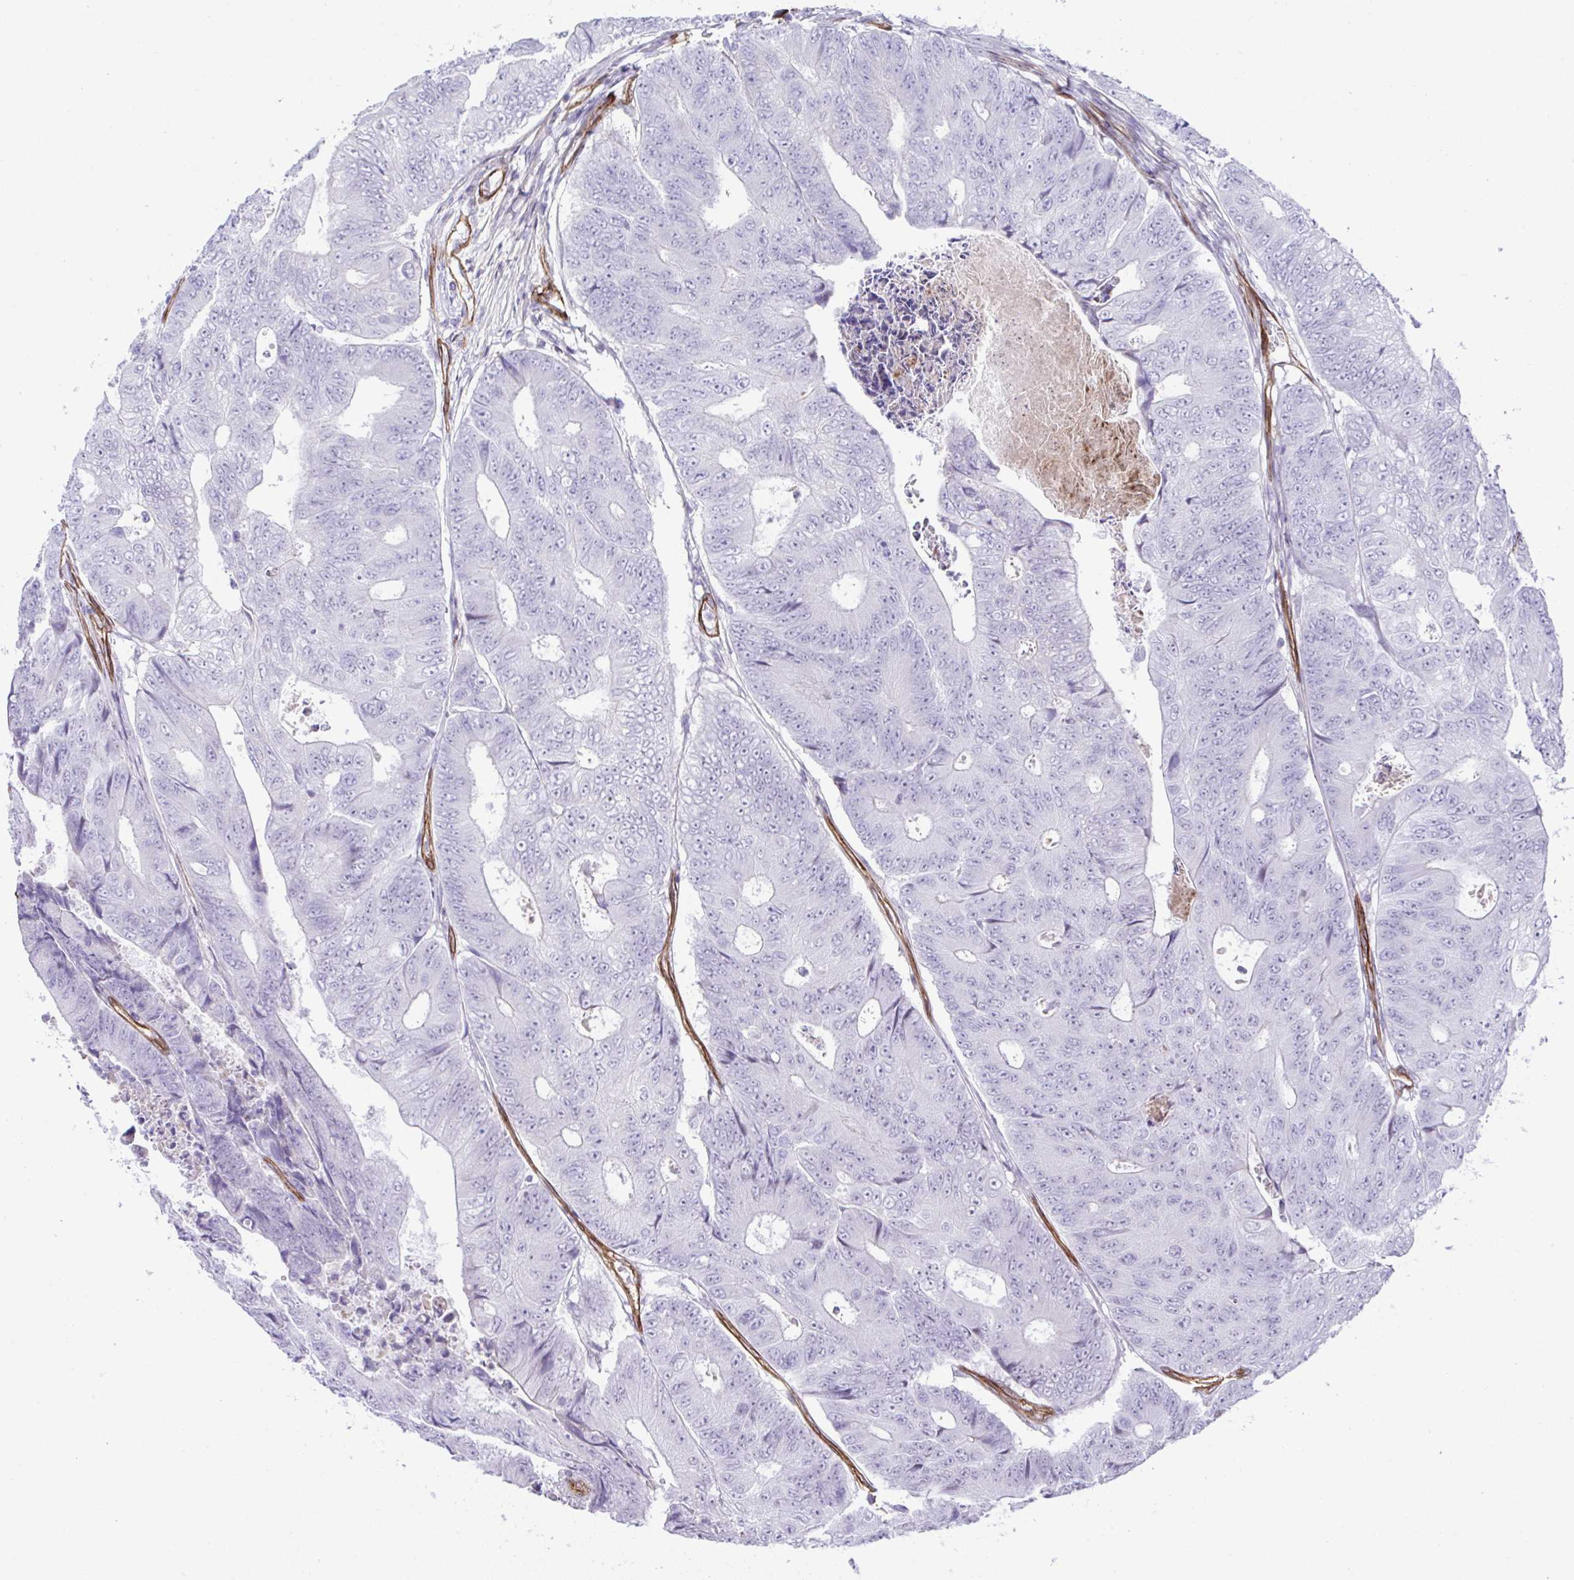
{"staining": {"intensity": "negative", "quantity": "none", "location": "none"}, "tissue": "colorectal cancer", "cell_type": "Tumor cells", "image_type": "cancer", "snomed": [{"axis": "morphology", "description": "Adenocarcinoma, NOS"}, {"axis": "topography", "description": "Colon"}], "caption": "The micrograph demonstrates no significant positivity in tumor cells of colorectal adenocarcinoma.", "gene": "FBXO34", "patient": {"sex": "female", "age": 48}}